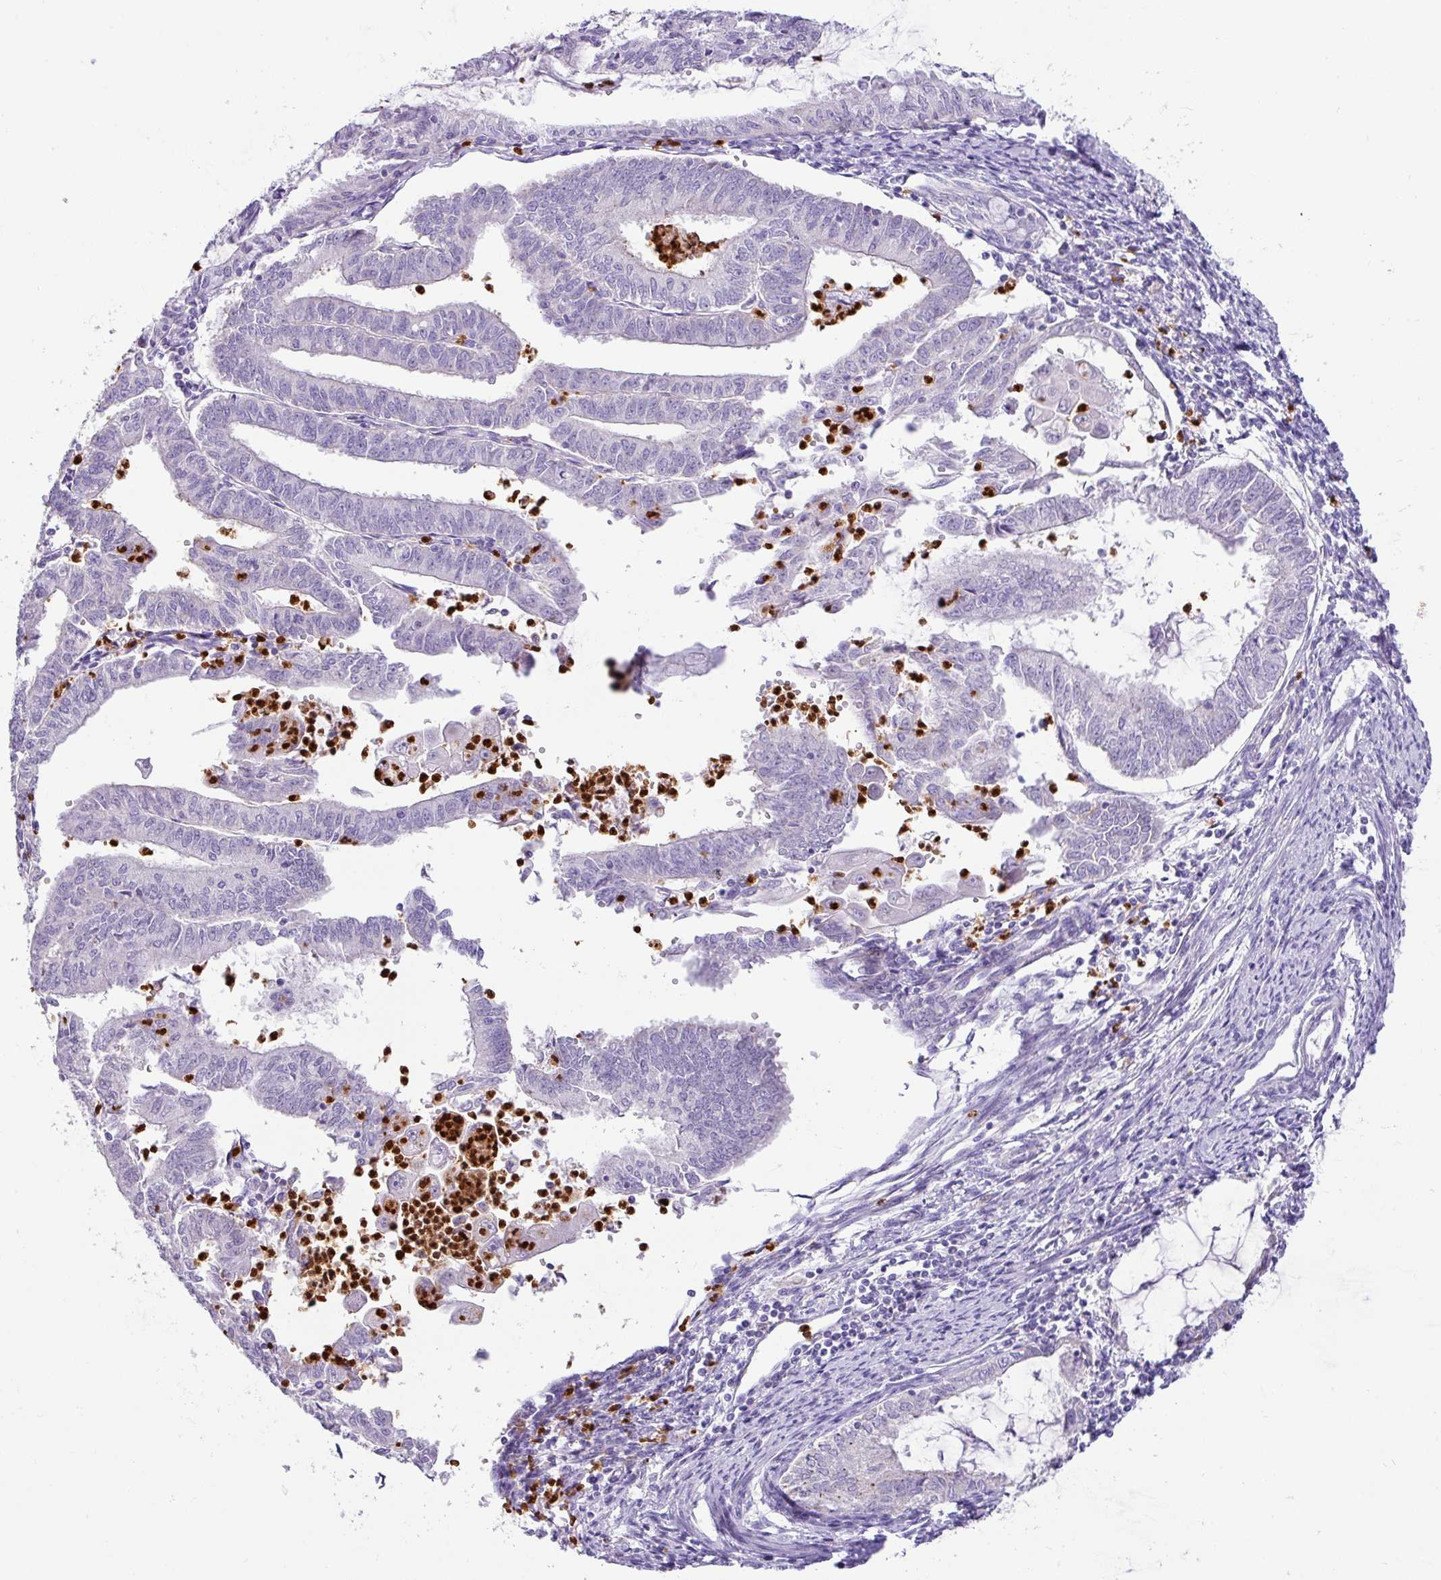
{"staining": {"intensity": "negative", "quantity": "none", "location": "none"}, "tissue": "endometrial cancer", "cell_type": "Tumor cells", "image_type": "cancer", "snomed": [{"axis": "morphology", "description": "Adenocarcinoma, NOS"}, {"axis": "topography", "description": "Endometrium"}], "caption": "The immunohistochemistry (IHC) histopathology image has no significant positivity in tumor cells of adenocarcinoma (endometrial) tissue. (DAB (3,3'-diaminobenzidine) immunohistochemistry, high magnification).", "gene": "SH2D3C", "patient": {"sex": "female", "age": 70}}